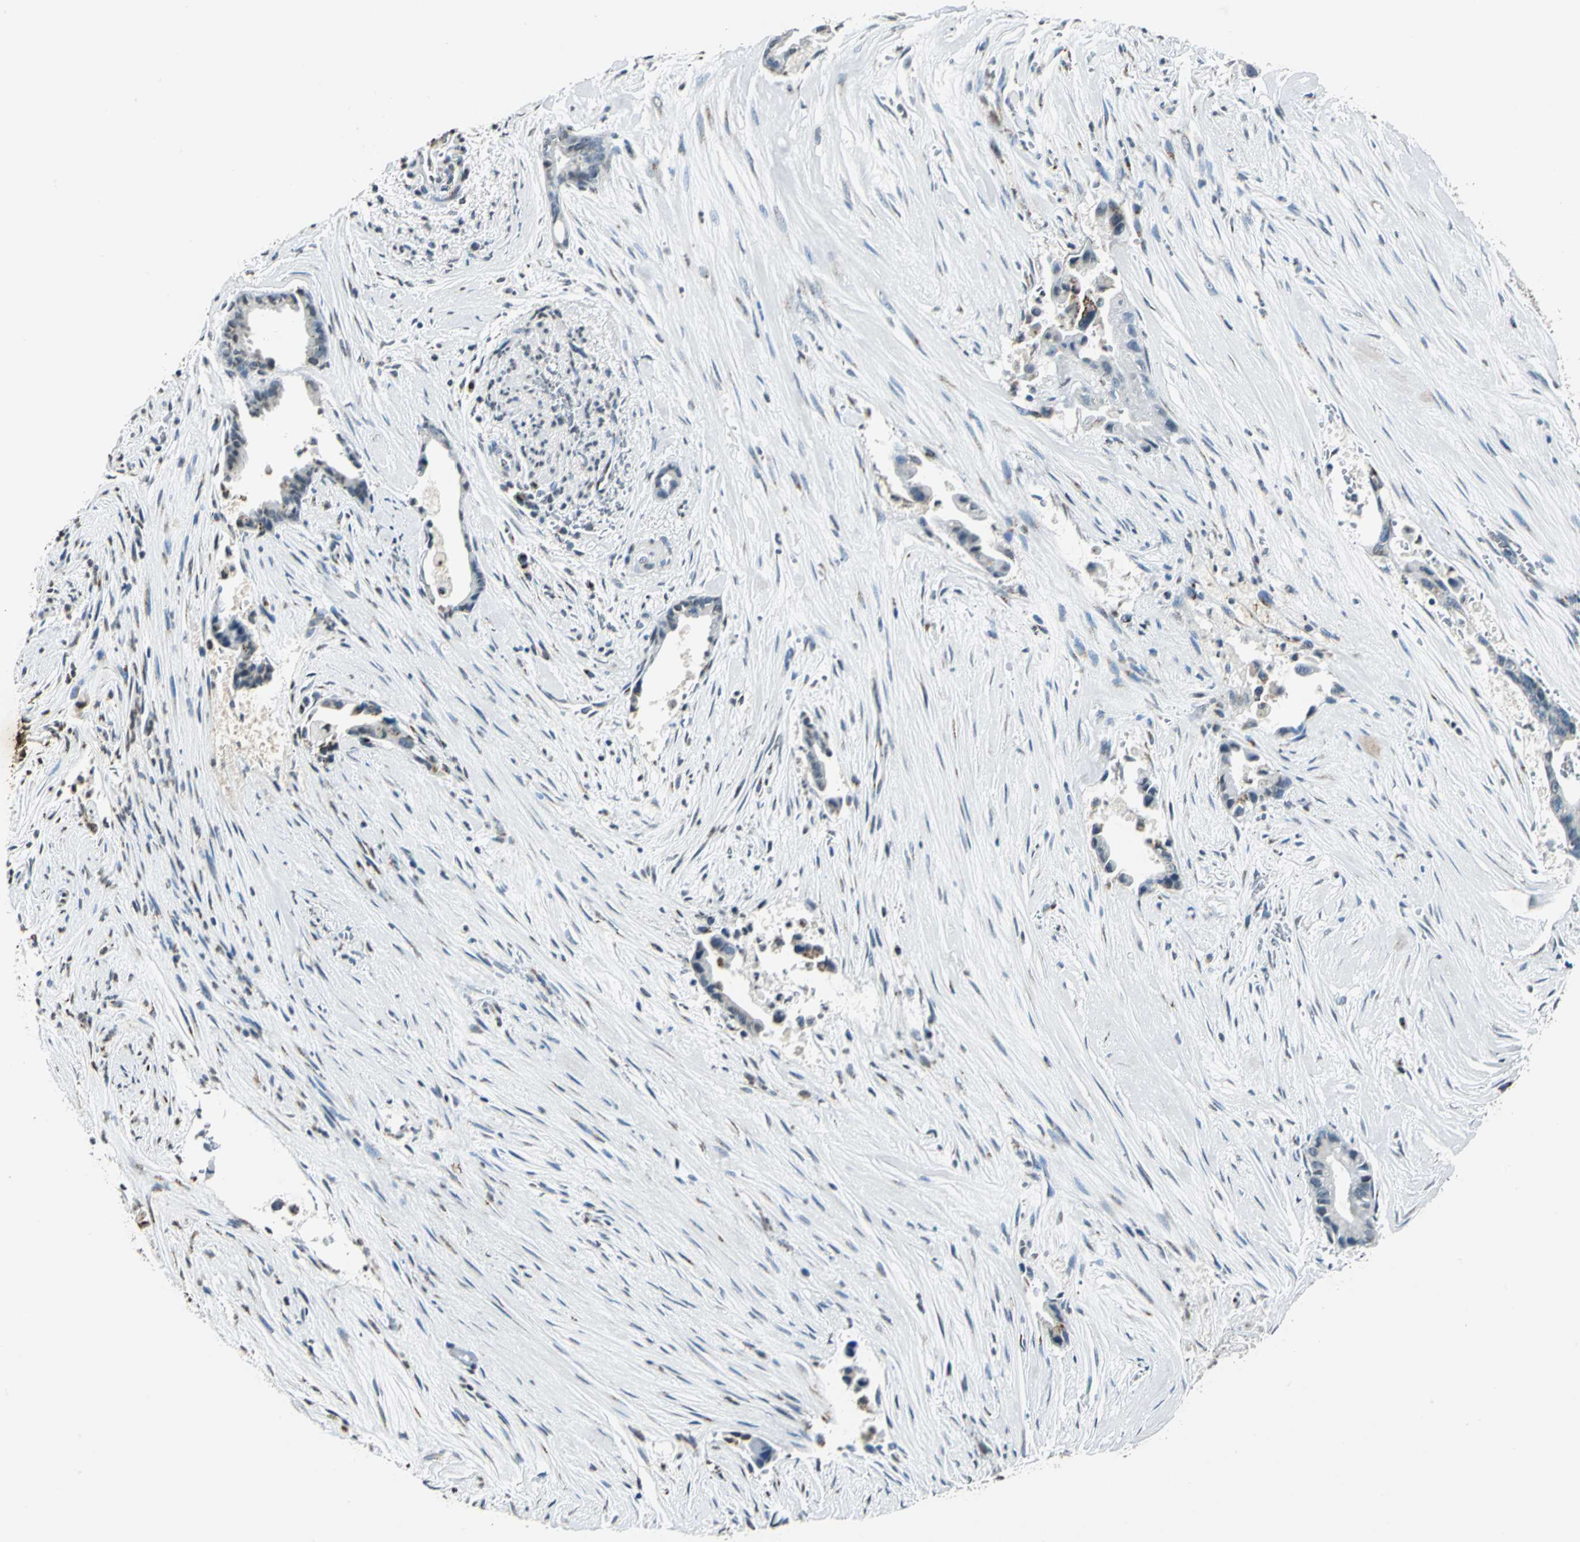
{"staining": {"intensity": "weak", "quantity": "<25%", "location": "cytoplasmic/membranous"}, "tissue": "liver cancer", "cell_type": "Tumor cells", "image_type": "cancer", "snomed": [{"axis": "morphology", "description": "Cholangiocarcinoma"}, {"axis": "topography", "description": "Liver"}], "caption": "Image shows no significant protein expression in tumor cells of liver cancer.", "gene": "TMEM115", "patient": {"sex": "female", "age": 55}}